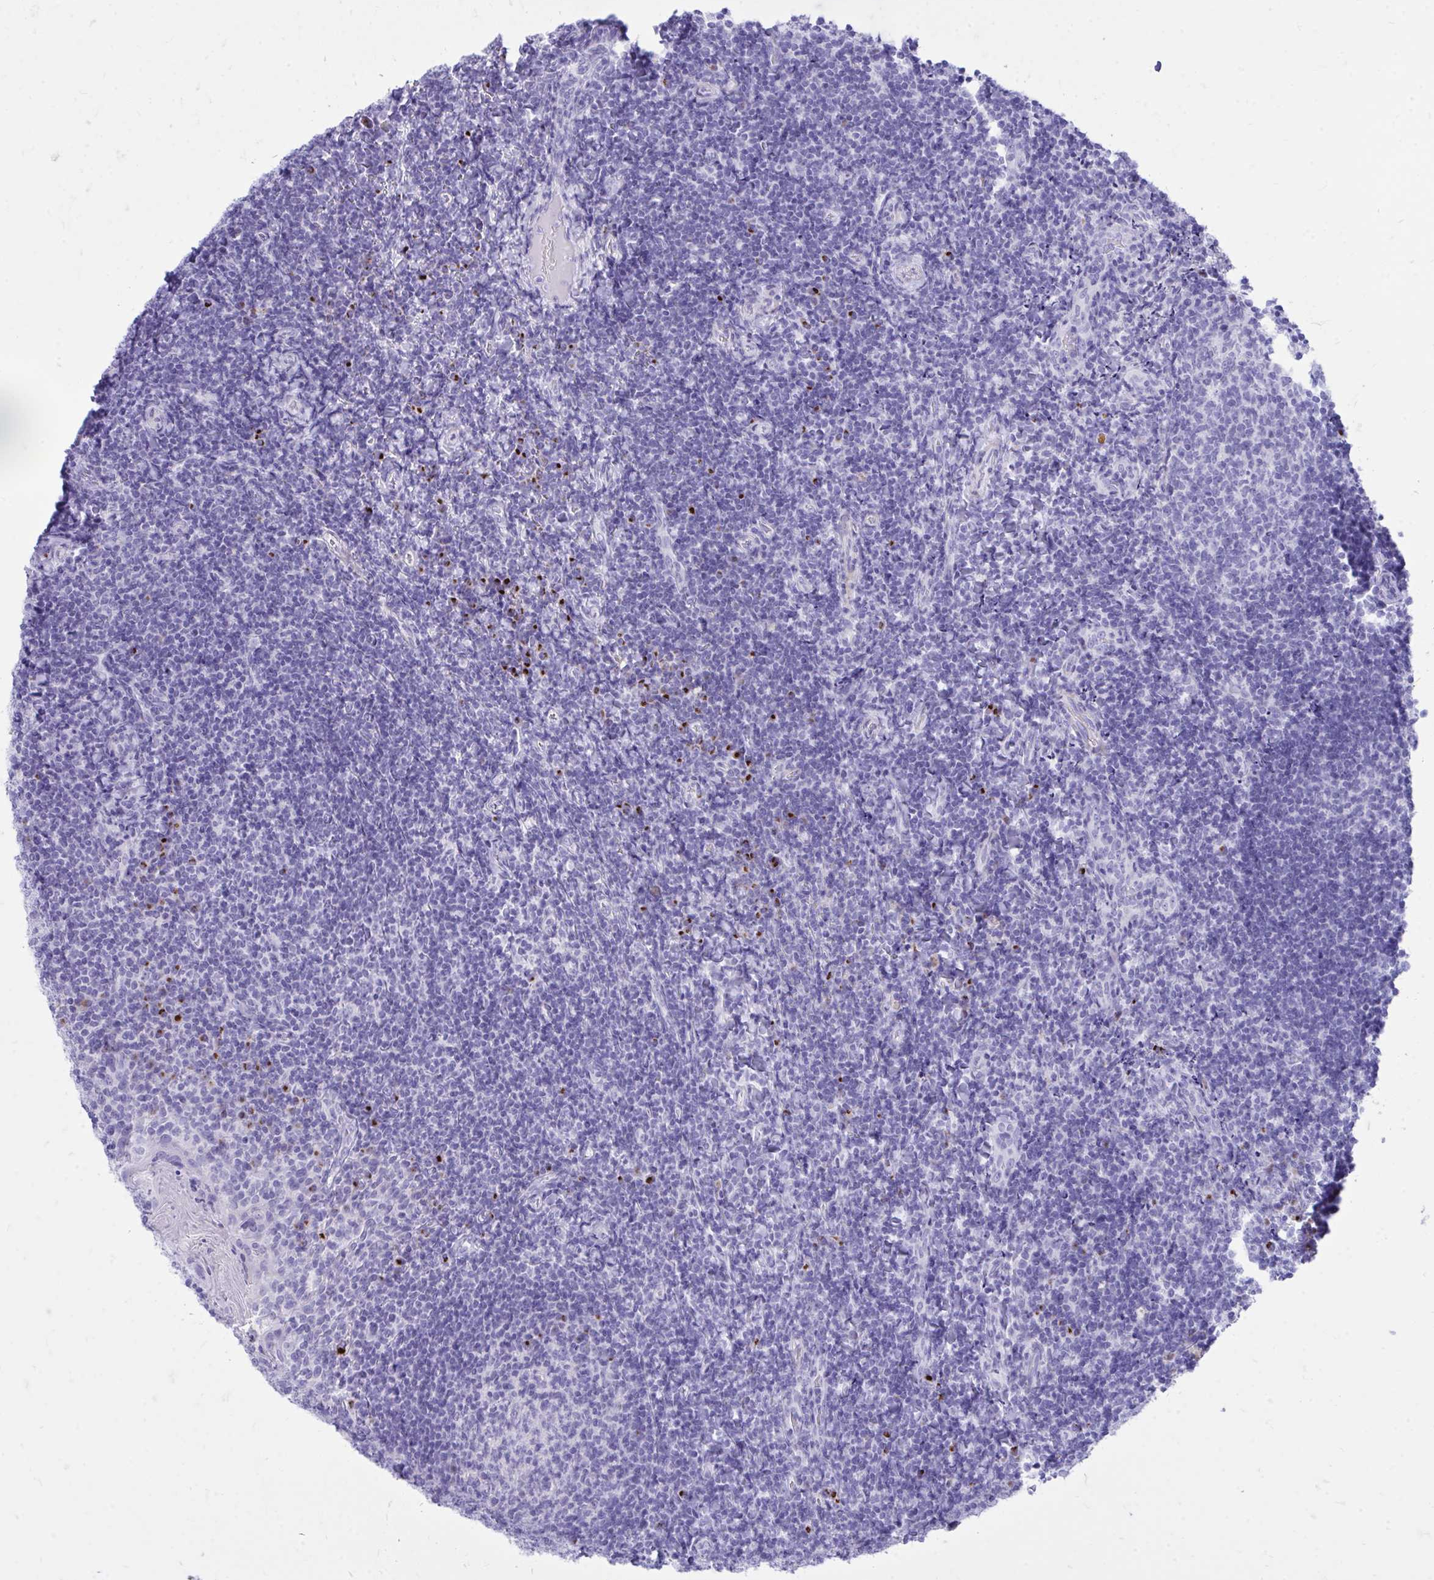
{"staining": {"intensity": "strong", "quantity": "<25%", "location": "cytoplasmic/membranous"}, "tissue": "tonsil", "cell_type": "Germinal center cells", "image_type": "normal", "snomed": [{"axis": "morphology", "description": "Normal tissue, NOS"}, {"axis": "topography", "description": "Tonsil"}], "caption": "Tonsil stained for a protein (brown) demonstrates strong cytoplasmic/membranous positive staining in about <25% of germinal center cells.", "gene": "ANKDD1B", "patient": {"sex": "female", "age": 10}}